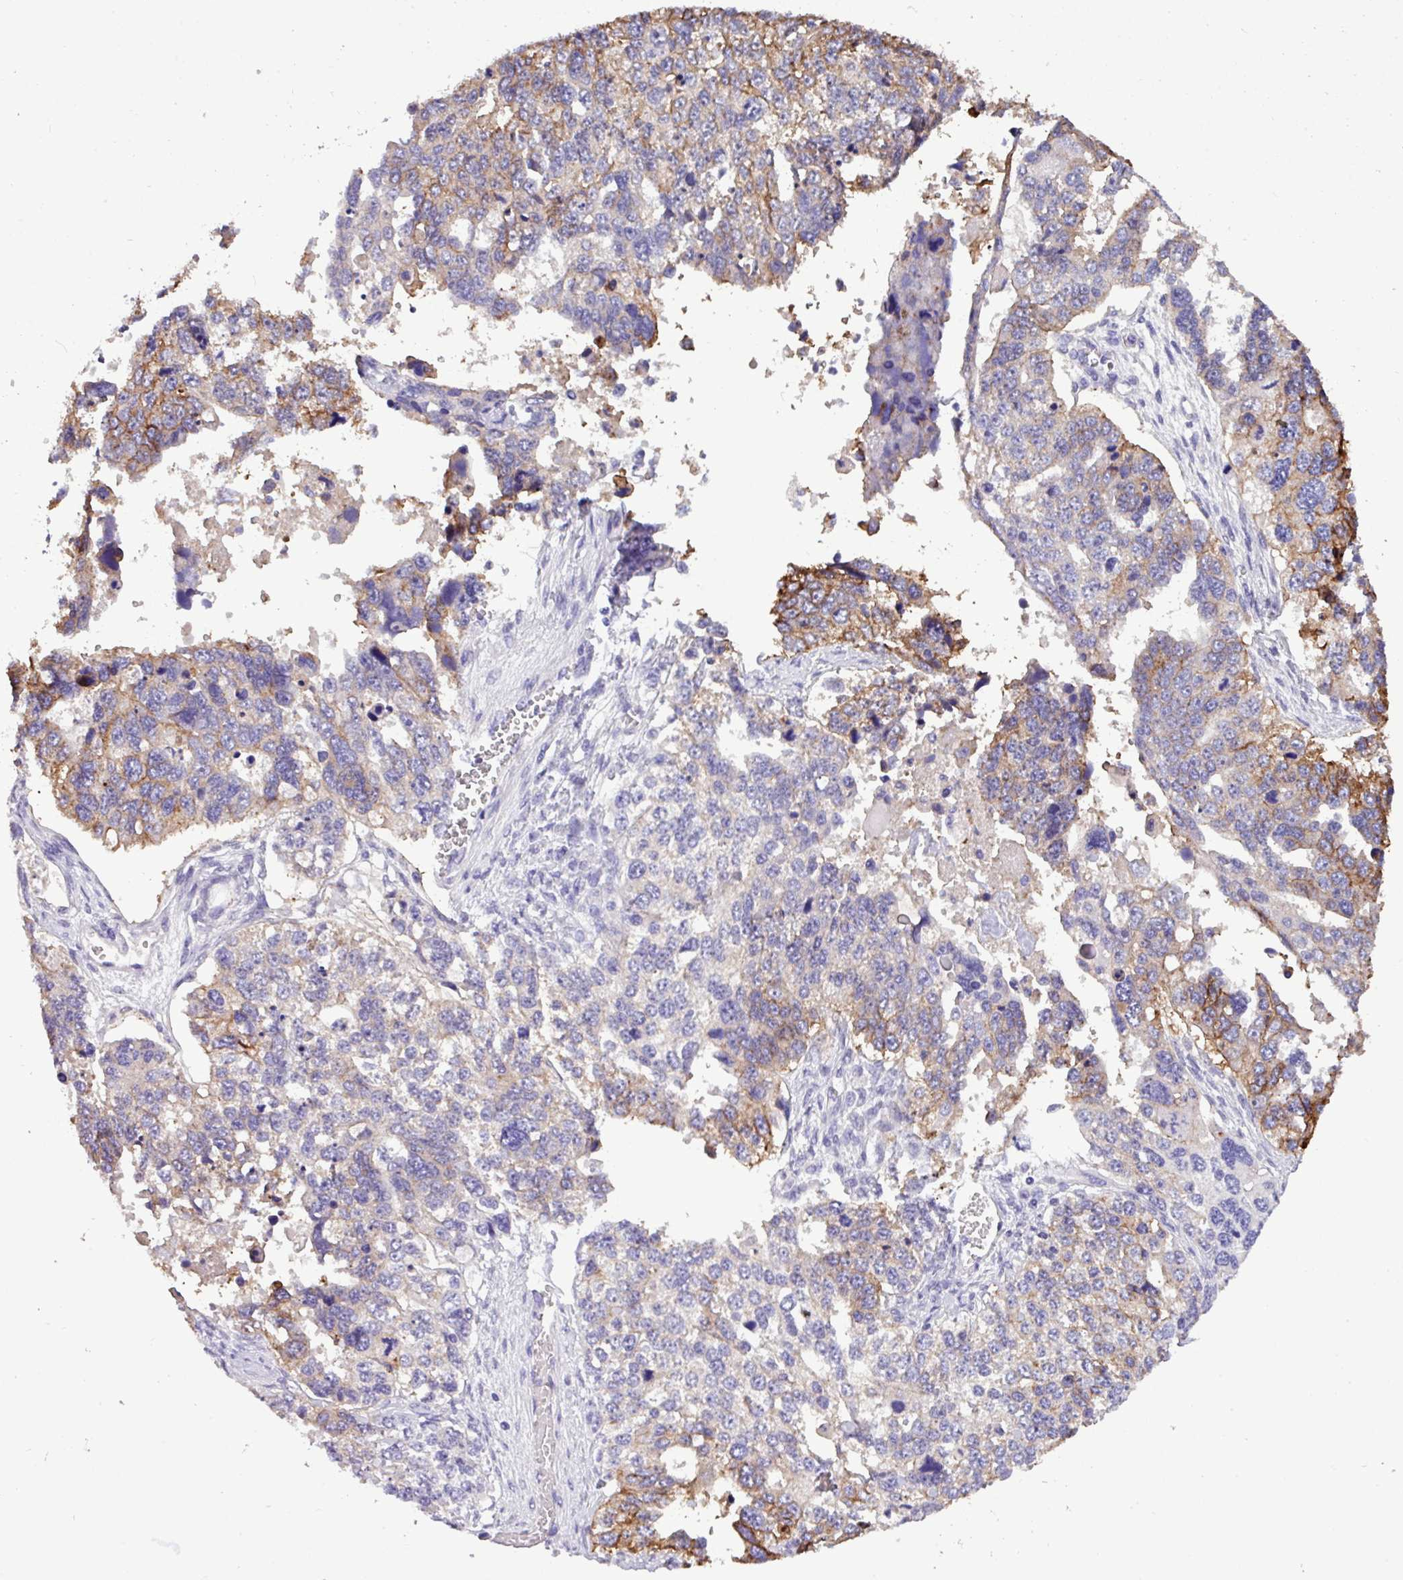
{"staining": {"intensity": "moderate", "quantity": "25%-75%", "location": "cytoplasmic/membranous"}, "tissue": "ovarian cancer", "cell_type": "Tumor cells", "image_type": "cancer", "snomed": [{"axis": "morphology", "description": "Cystadenocarcinoma, serous, NOS"}, {"axis": "topography", "description": "Ovary"}], "caption": "Protein staining reveals moderate cytoplasmic/membranous staining in approximately 25%-75% of tumor cells in ovarian cancer (serous cystadenocarcinoma).", "gene": "EPCAM", "patient": {"sex": "female", "age": 76}}